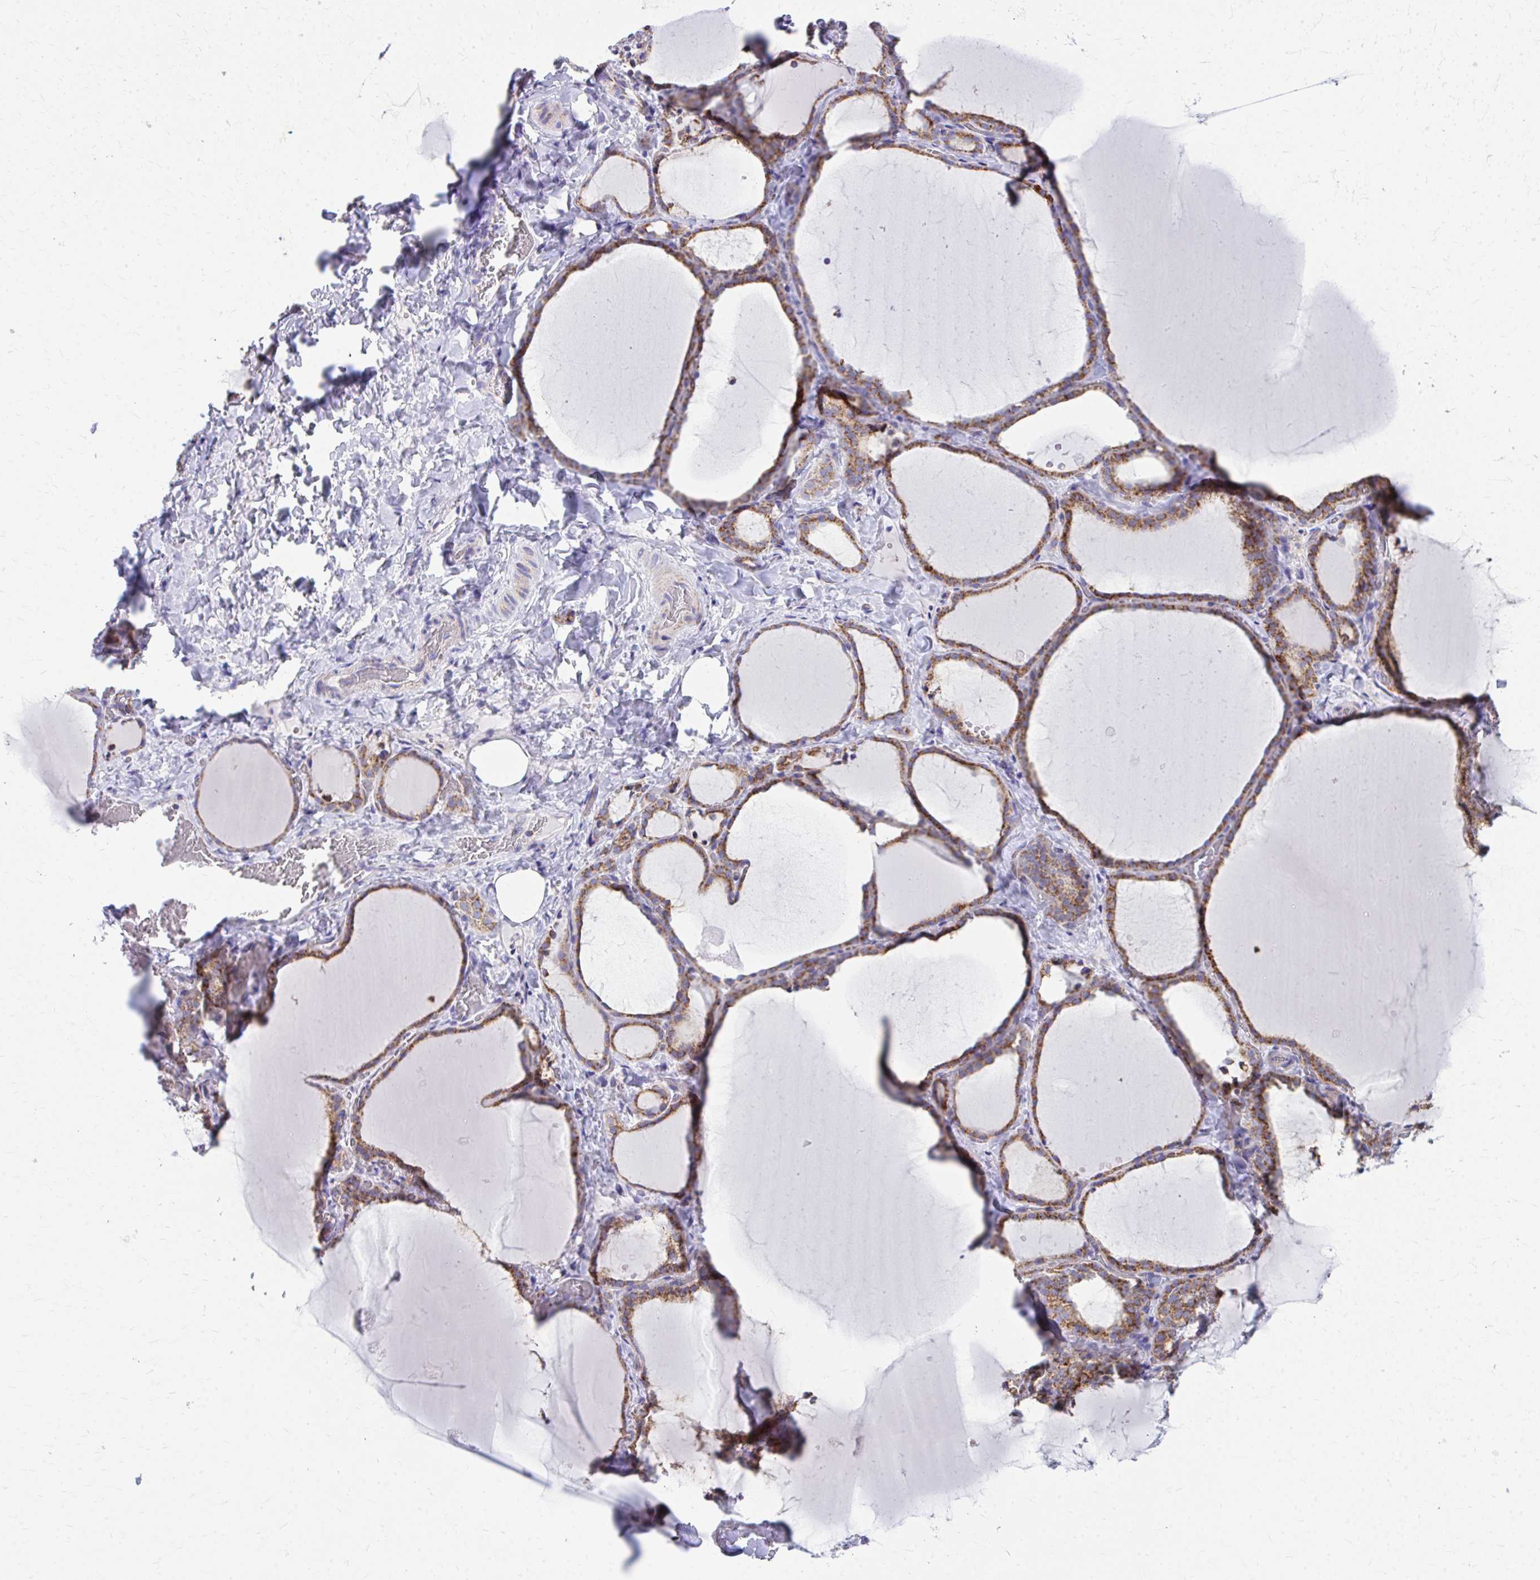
{"staining": {"intensity": "moderate", "quantity": ">75%", "location": "cytoplasmic/membranous"}, "tissue": "thyroid gland", "cell_type": "Glandular cells", "image_type": "normal", "snomed": [{"axis": "morphology", "description": "Normal tissue, NOS"}, {"axis": "topography", "description": "Thyroid gland"}], "caption": "DAB immunohistochemical staining of benign thyroid gland shows moderate cytoplasmic/membranous protein expression in approximately >75% of glandular cells. (IHC, brightfield microscopy, high magnification).", "gene": "MRPL19", "patient": {"sex": "female", "age": 22}}